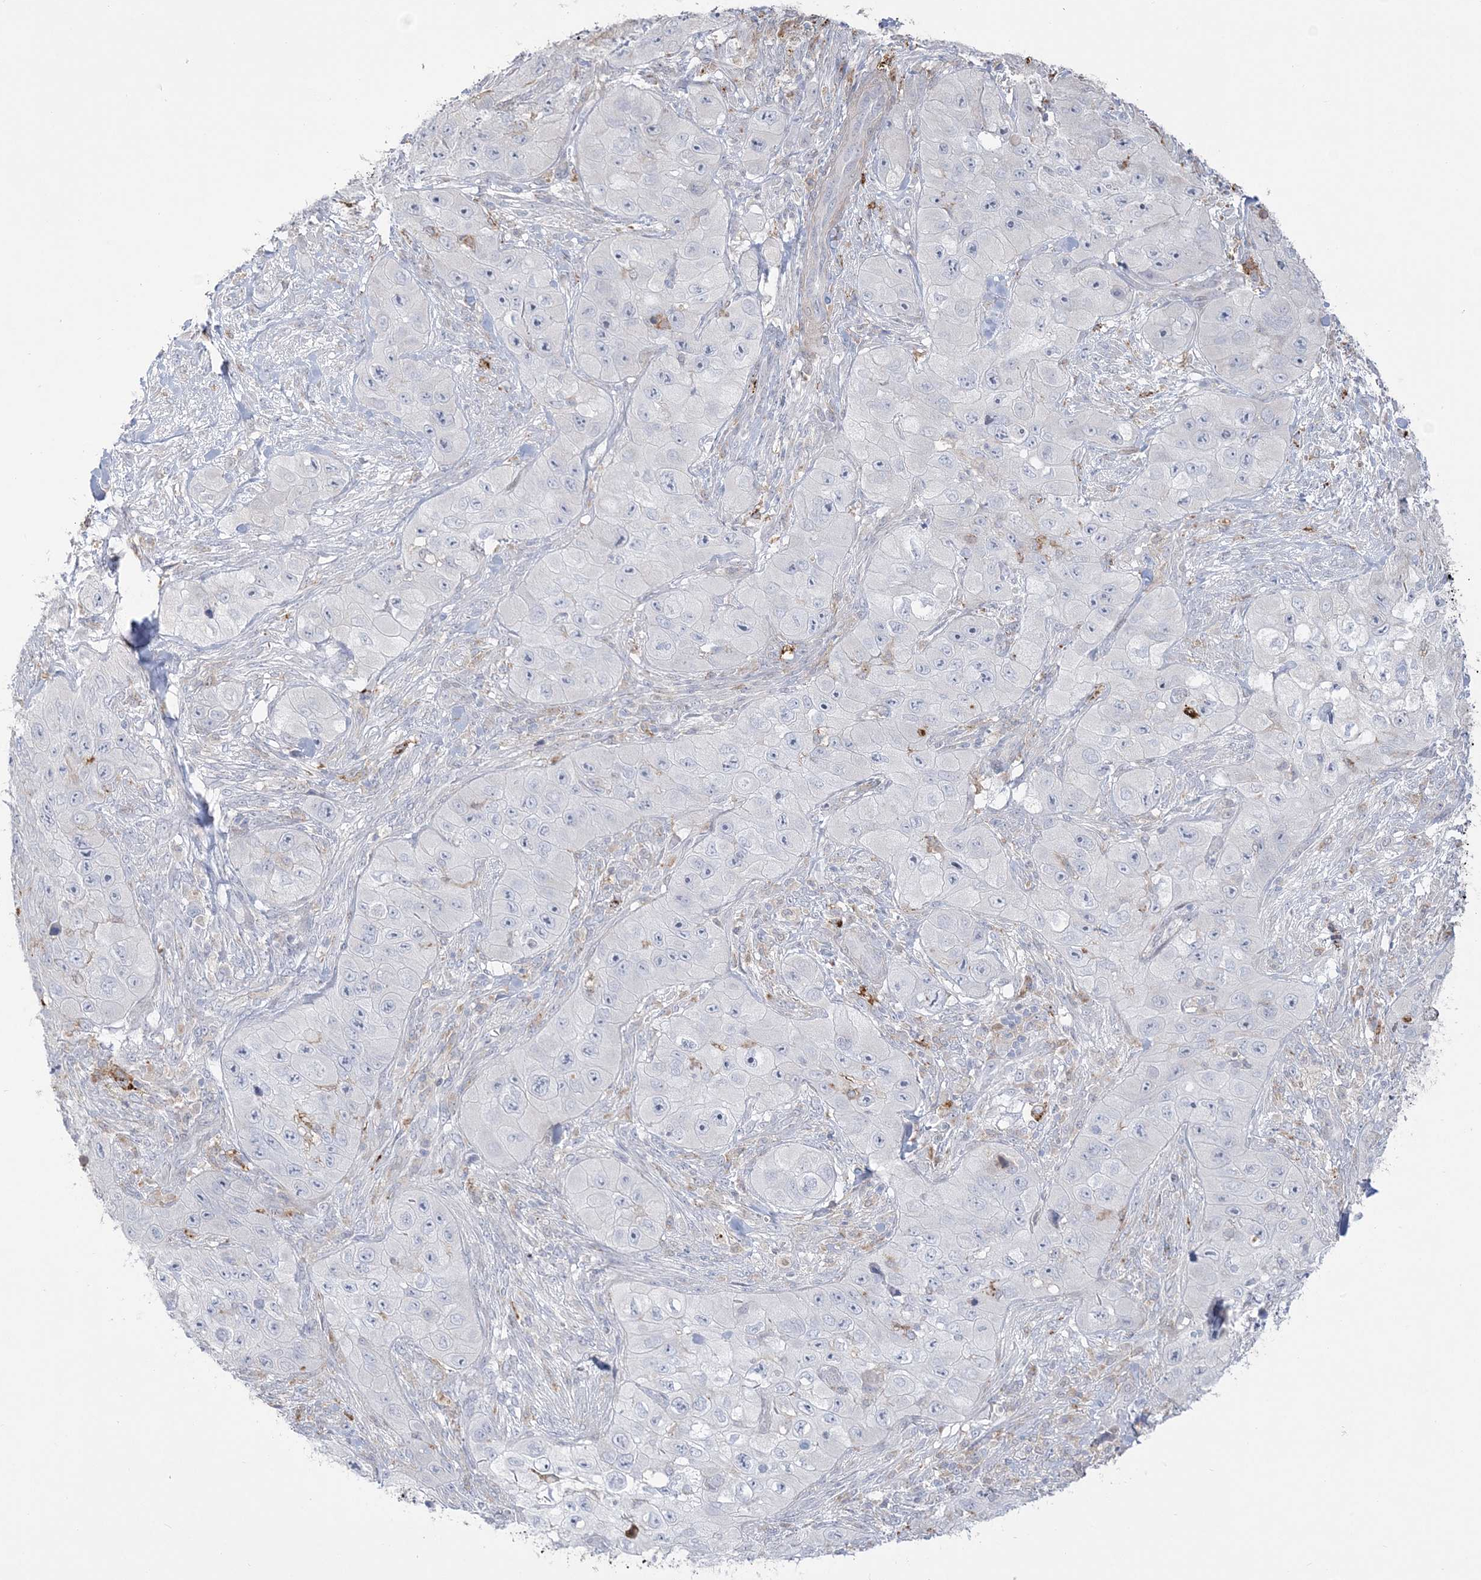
{"staining": {"intensity": "negative", "quantity": "none", "location": "none"}, "tissue": "skin cancer", "cell_type": "Tumor cells", "image_type": "cancer", "snomed": [{"axis": "morphology", "description": "Squamous cell carcinoma, NOS"}, {"axis": "topography", "description": "Skin"}, {"axis": "topography", "description": "Subcutis"}], "caption": "Immunohistochemistry image of neoplastic tissue: human squamous cell carcinoma (skin) stained with DAB reveals no significant protein positivity in tumor cells.", "gene": "HAAO", "patient": {"sex": "male", "age": 73}}